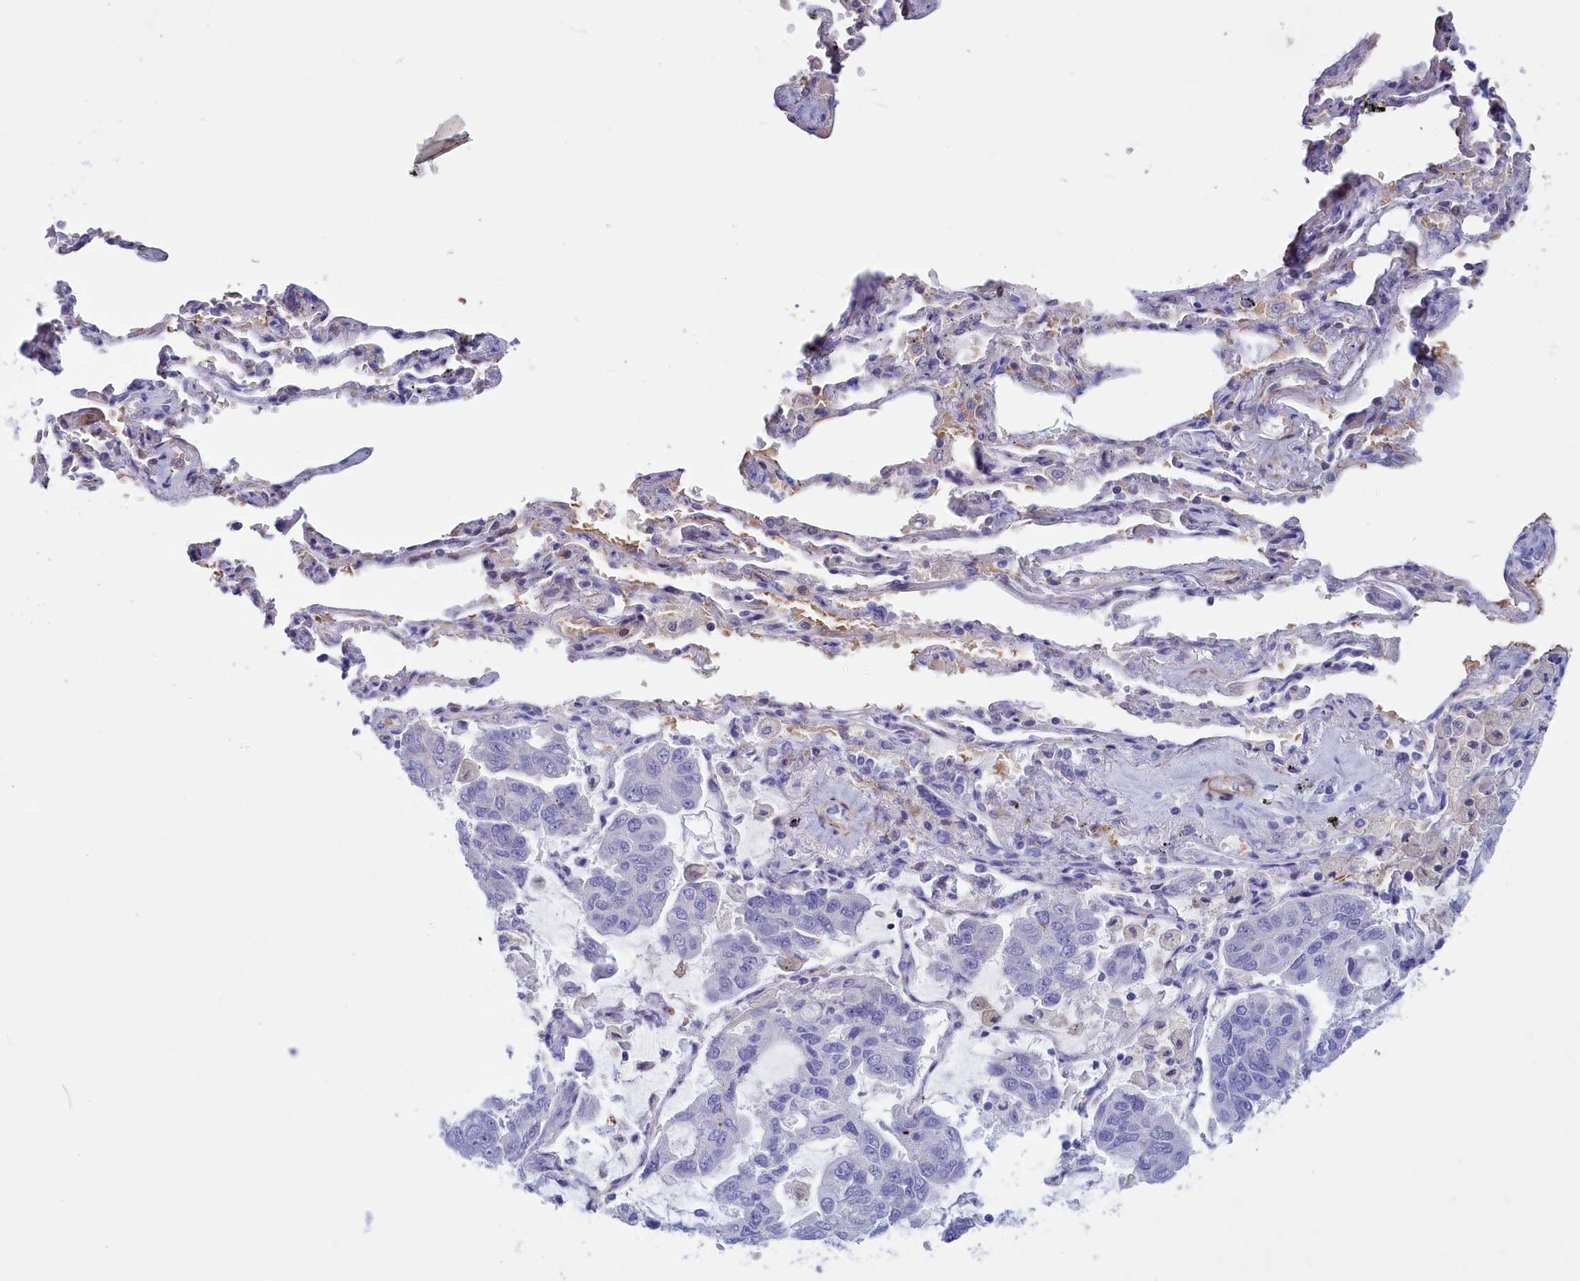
{"staining": {"intensity": "negative", "quantity": "none", "location": "none"}, "tissue": "lung cancer", "cell_type": "Tumor cells", "image_type": "cancer", "snomed": [{"axis": "morphology", "description": "Adenocarcinoma, NOS"}, {"axis": "topography", "description": "Lung"}], "caption": "Protein analysis of adenocarcinoma (lung) demonstrates no significant expression in tumor cells.", "gene": "GAPDHS", "patient": {"sex": "male", "age": 64}}